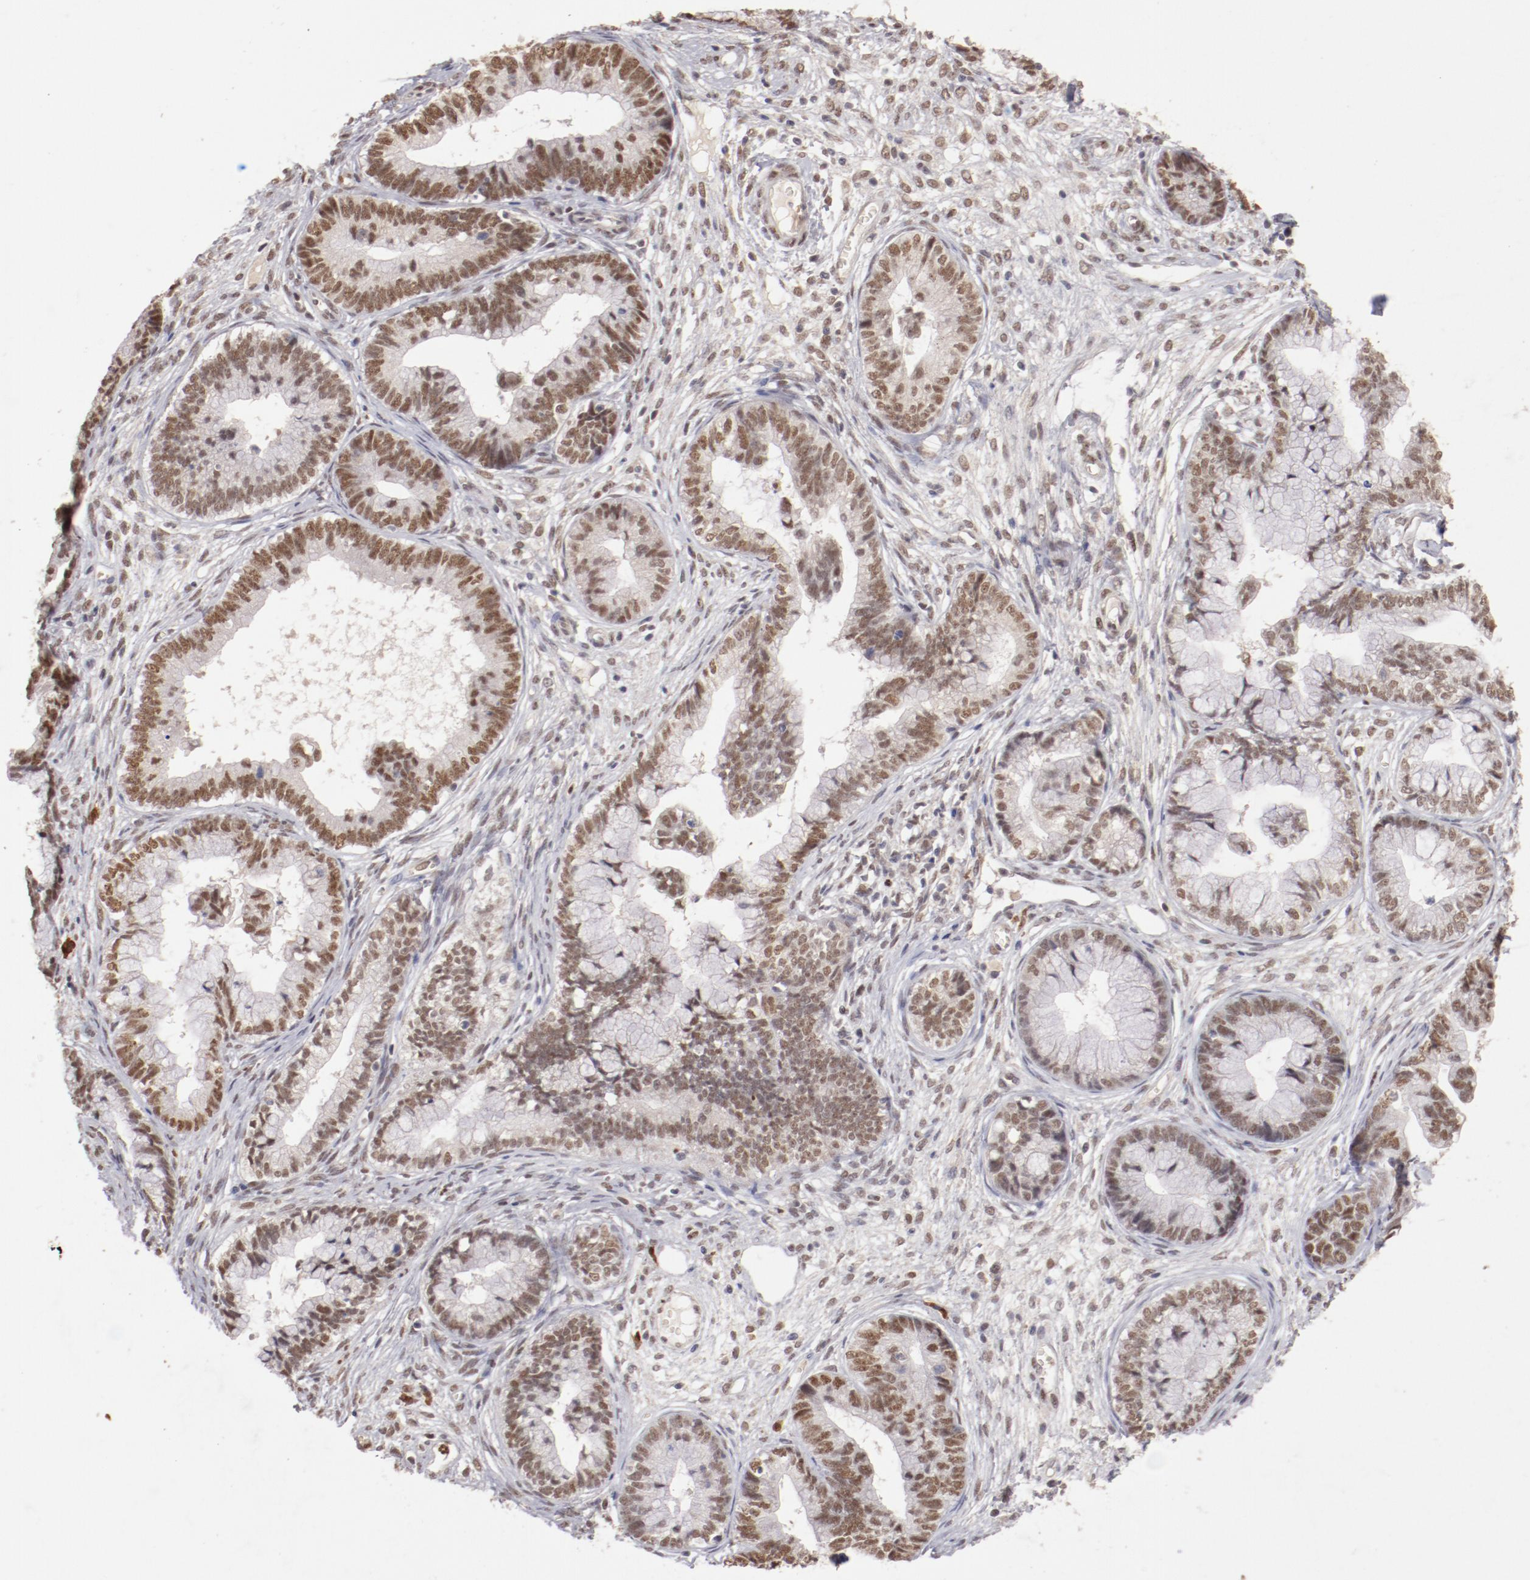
{"staining": {"intensity": "moderate", "quantity": ">75%", "location": "nuclear"}, "tissue": "cervical cancer", "cell_type": "Tumor cells", "image_type": "cancer", "snomed": [{"axis": "morphology", "description": "Adenocarcinoma, NOS"}, {"axis": "topography", "description": "Cervix"}], "caption": "Brown immunohistochemical staining in human adenocarcinoma (cervical) exhibits moderate nuclear staining in about >75% of tumor cells. (DAB (3,3'-diaminobenzidine) IHC, brown staining for protein, blue staining for nuclei).", "gene": "NFE2", "patient": {"sex": "female", "age": 44}}